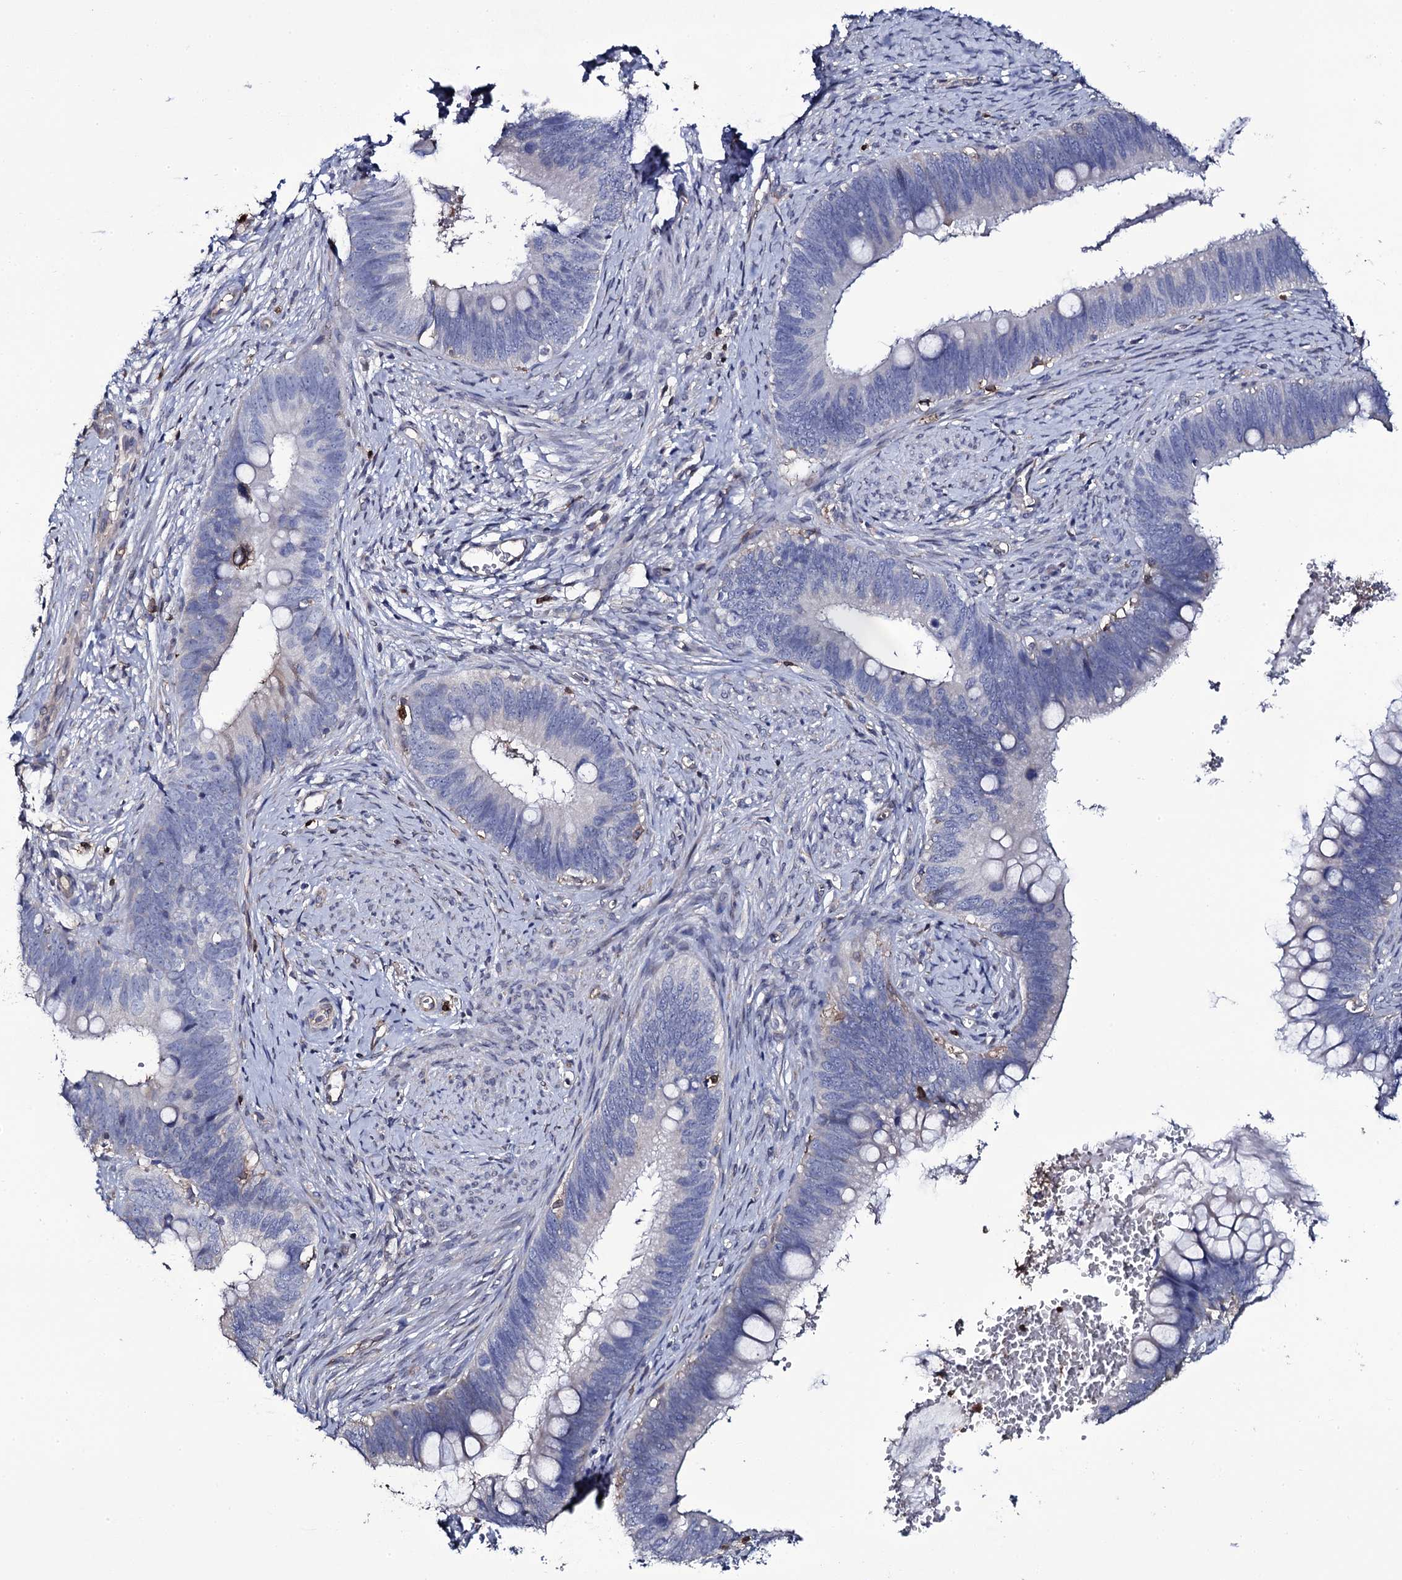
{"staining": {"intensity": "weak", "quantity": "<25%", "location": "cytoplasmic/membranous"}, "tissue": "cervical cancer", "cell_type": "Tumor cells", "image_type": "cancer", "snomed": [{"axis": "morphology", "description": "Adenocarcinoma, NOS"}, {"axis": "topography", "description": "Cervix"}], "caption": "A high-resolution photomicrograph shows immunohistochemistry staining of cervical adenocarcinoma, which shows no significant positivity in tumor cells.", "gene": "TTC23", "patient": {"sex": "female", "age": 42}}